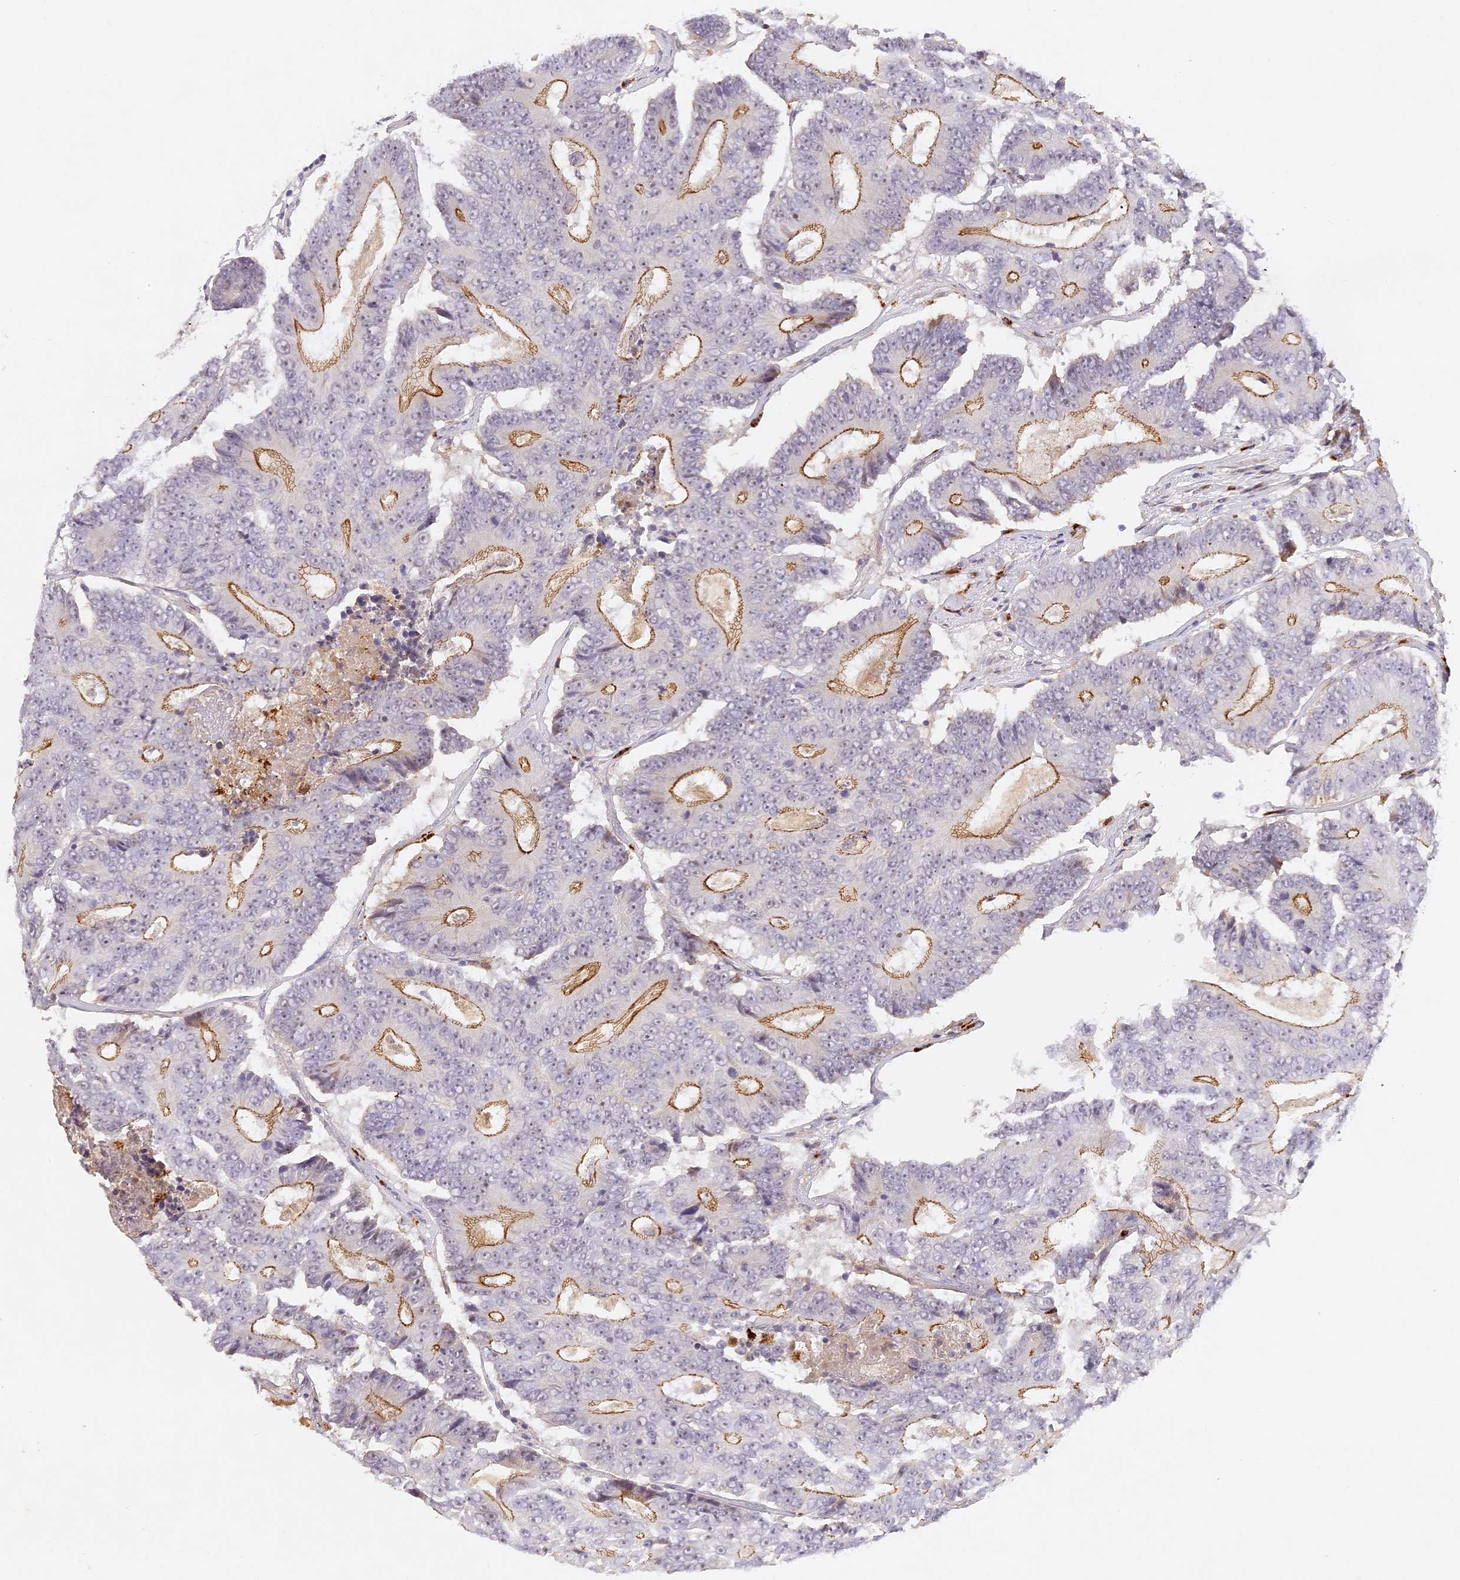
{"staining": {"intensity": "moderate", "quantity": "25%-75%", "location": "cytoplasmic/membranous"}, "tissue": "colorectal cancer", "cell_type": "Tumor cells", "image_type": "cancer", "snomed": [{"axis": "morphology", "description": "Adenocarcinoma, NOS"}, {"axis": "topography", "description": "Colon"}], "caption": "Immunohistochemistry (IHC) (DAB (3,3'-diaminobenzidine)) staining of colorectal cancer exhibits moderate cytoplasmic/membranous protein positivity in approximately 25%-75% of tumor cells.", "gene": "ELL3", "patient": {"sex": "male", "age": 83}}